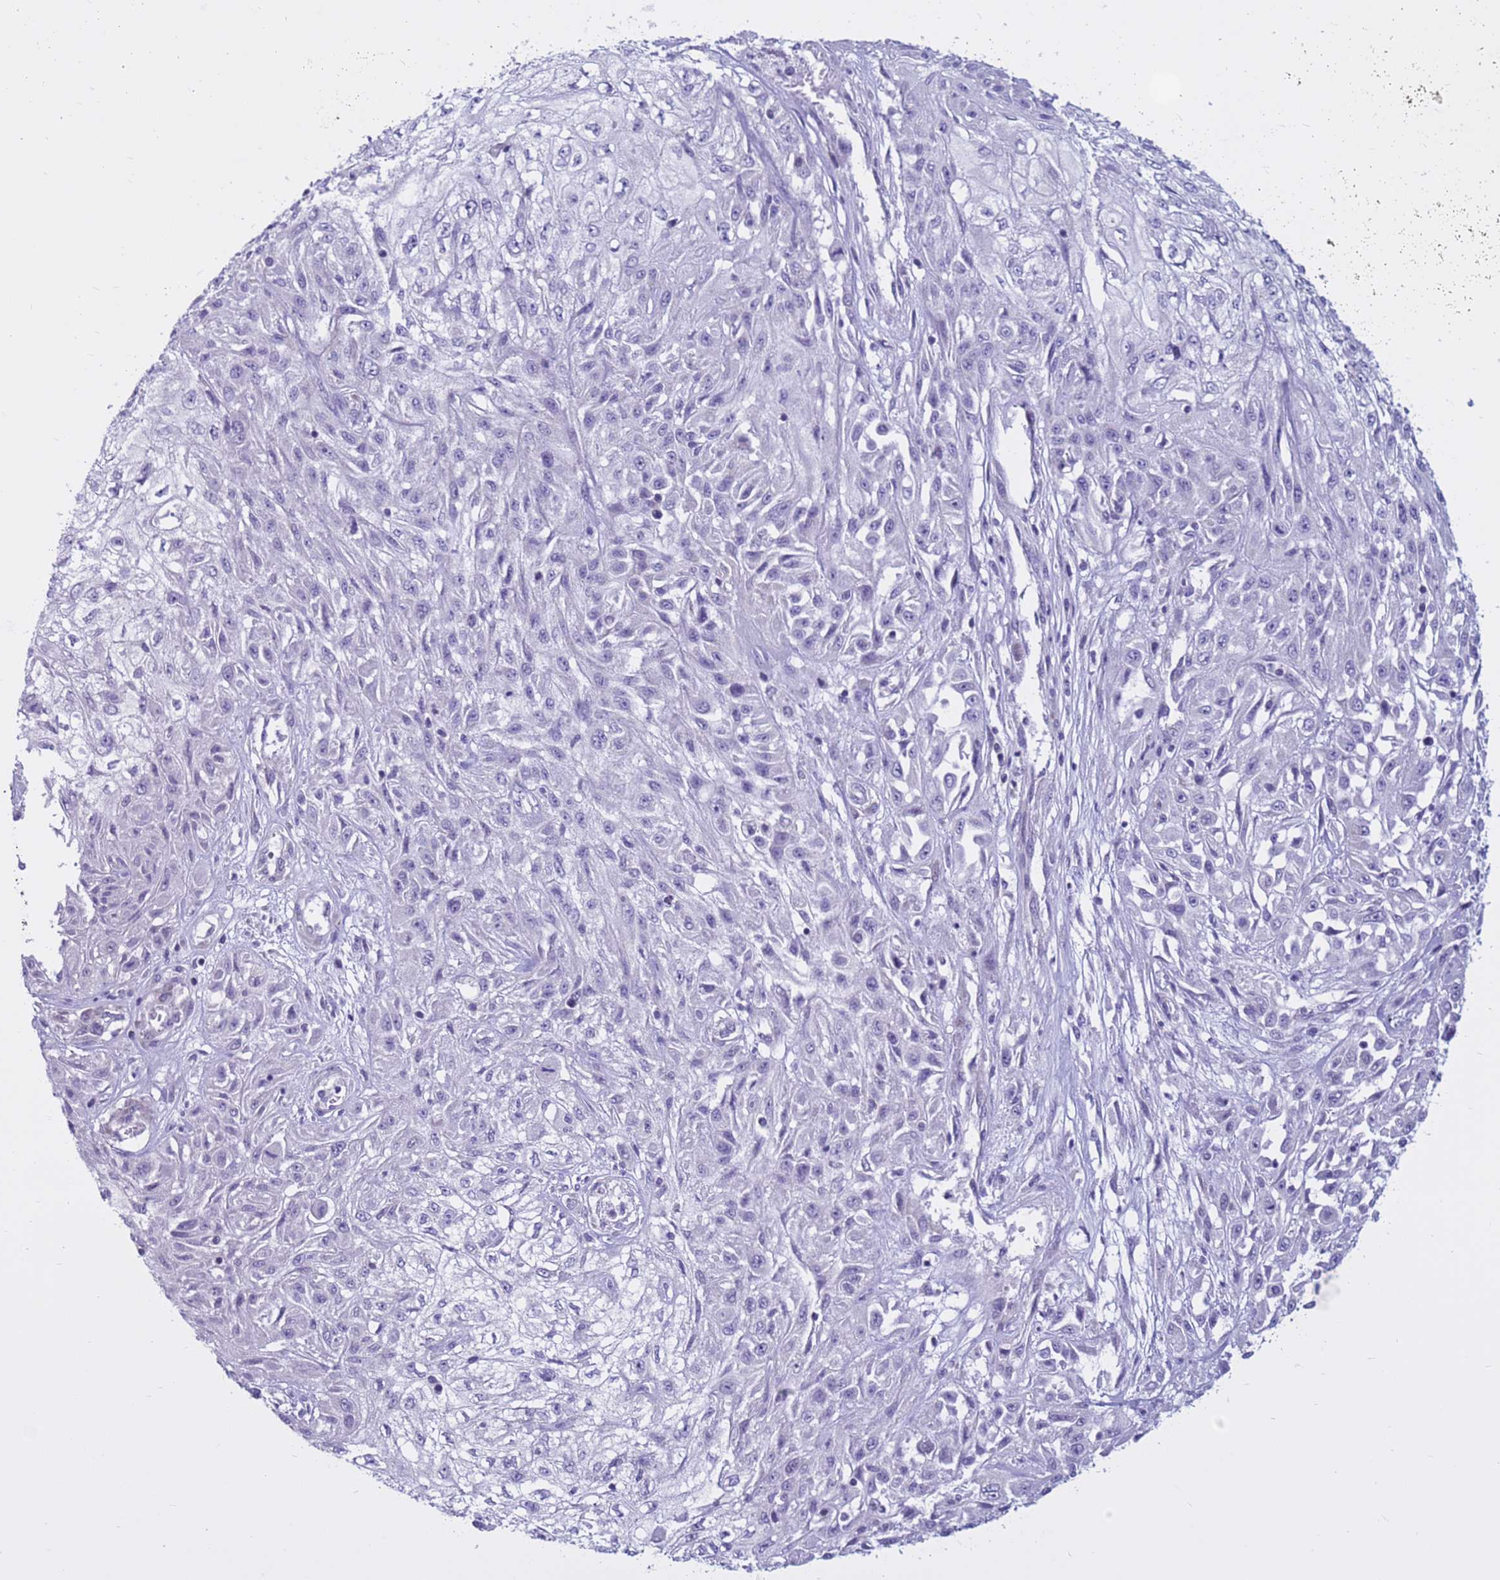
{"staining": {"intensity": "negative", "quantity": "none", "location": "none"}, "tissue": "skin cancer", "cell_type": "Tumor cells", "image_type": "cancer", "snomed": [{"axis": "morphology", "description": "Squamous cell carcinoma, NOS"}, {"axis": "morphology", "description": "Squamous cell carcinoma, metastatic, NOS"}, {"axis": "topography", "description": "Skin"}, {"axis": "topography", "description": "Lymph node"}], "caption": "Image shows no significant protein positivity in tumor cells of skin metastatic squamous cell carcinoma.", "gene": "CDK2AP2", "patient": {"sex": "male", "age": 75}}